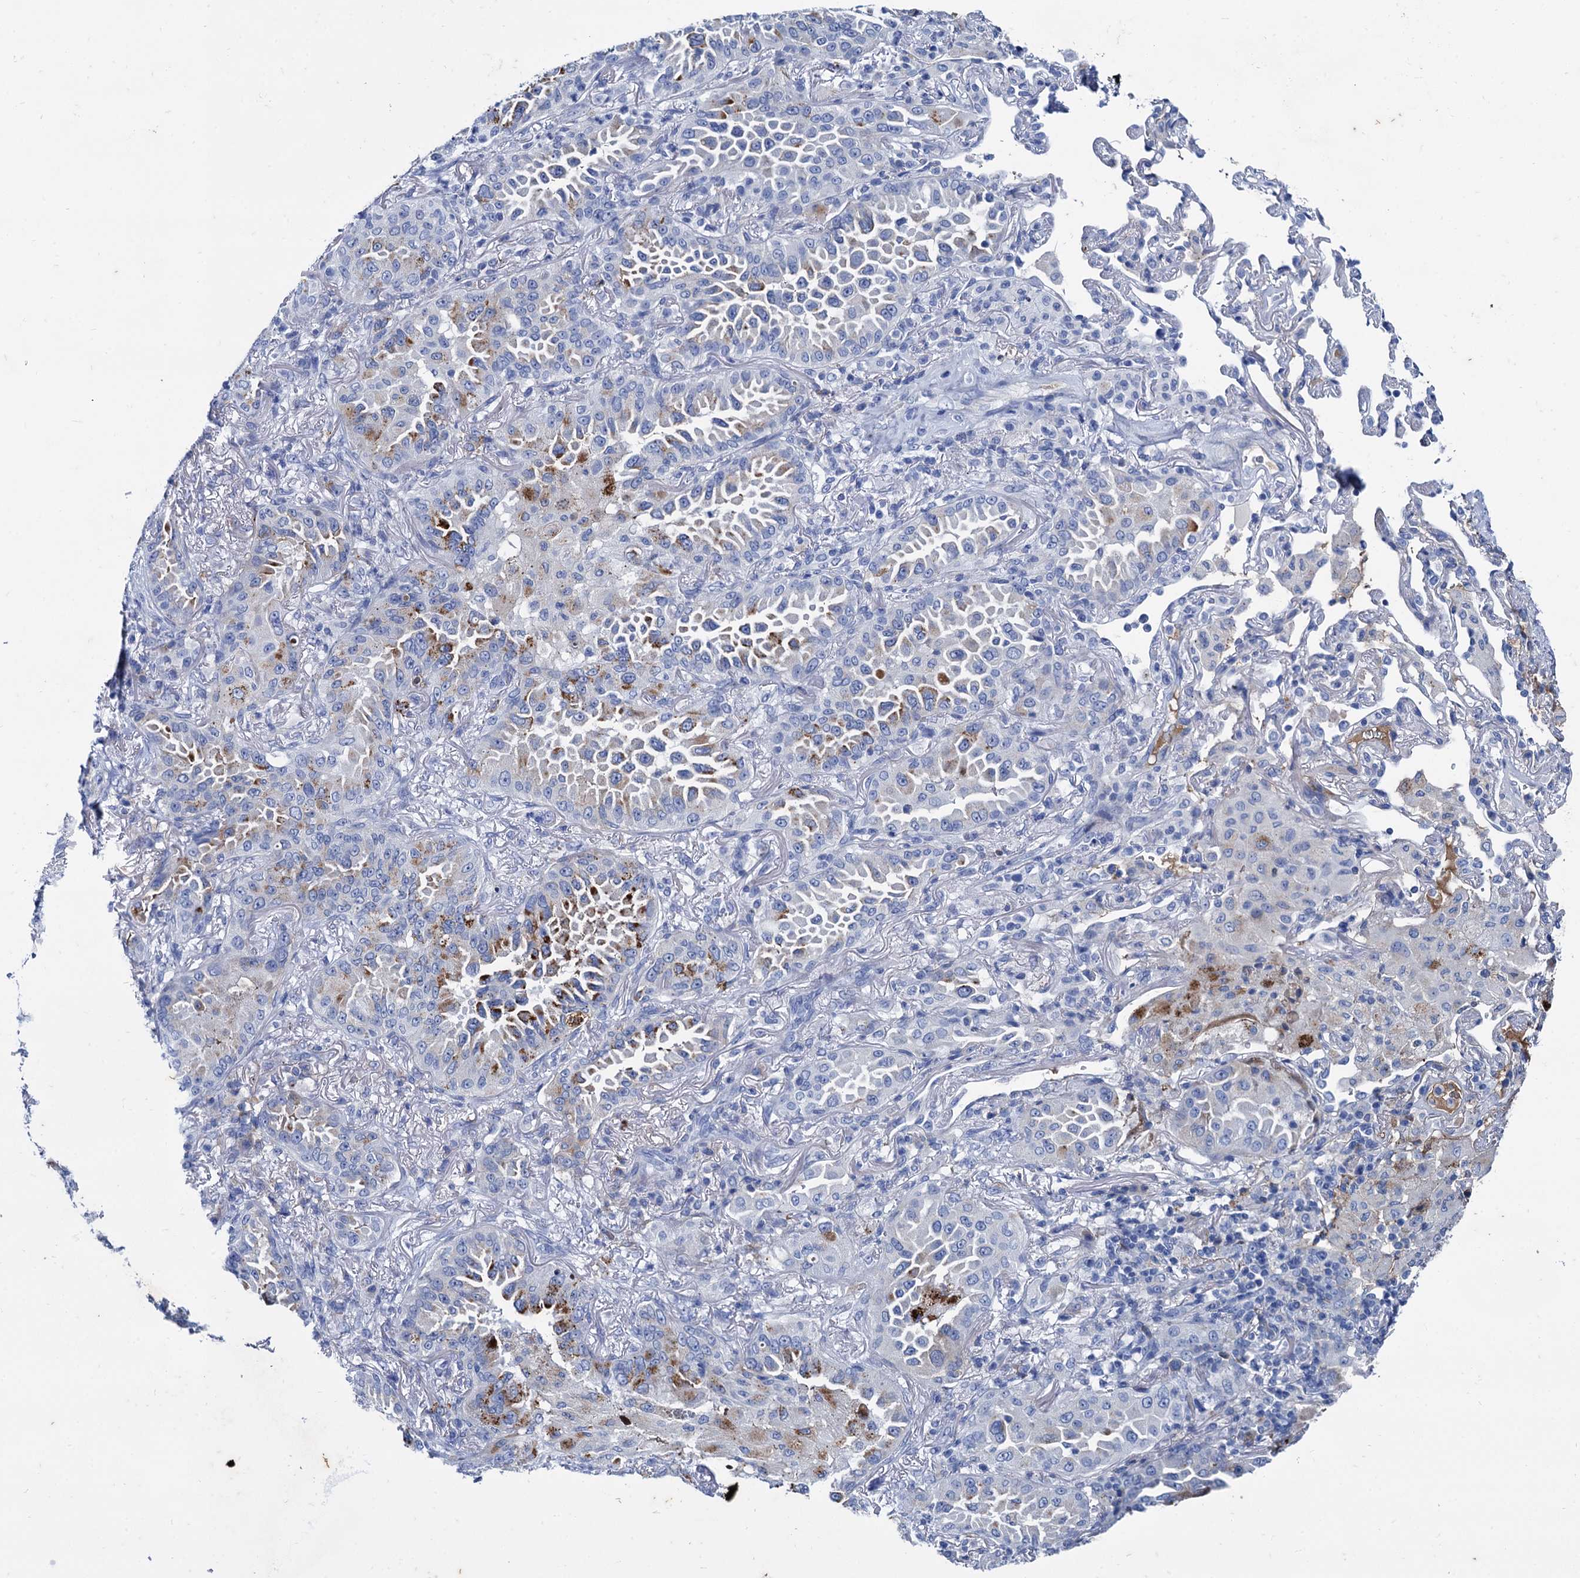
{"staining": {"intensity": "moderate", "quantity": "<25%", "location": "cytoplasmic/membranous"}, "tissue": "lung cancer", "cell_type": "Tumor cells", "image_type": "cancer", "snomed": [{"axis": "morphology", "description": "Adenocarcinoma, NOS"}, {"axis": "topography", "description": "Lung"}], "caption": "Adenocarcinoma (lung) tissue displays moderate cytoplasmic/membranous staining in about <25% of tumor cells, visualized by immunohistochemistry.", "gene": "TMEM72", "patient": {"sex": "female", "age": 69}}